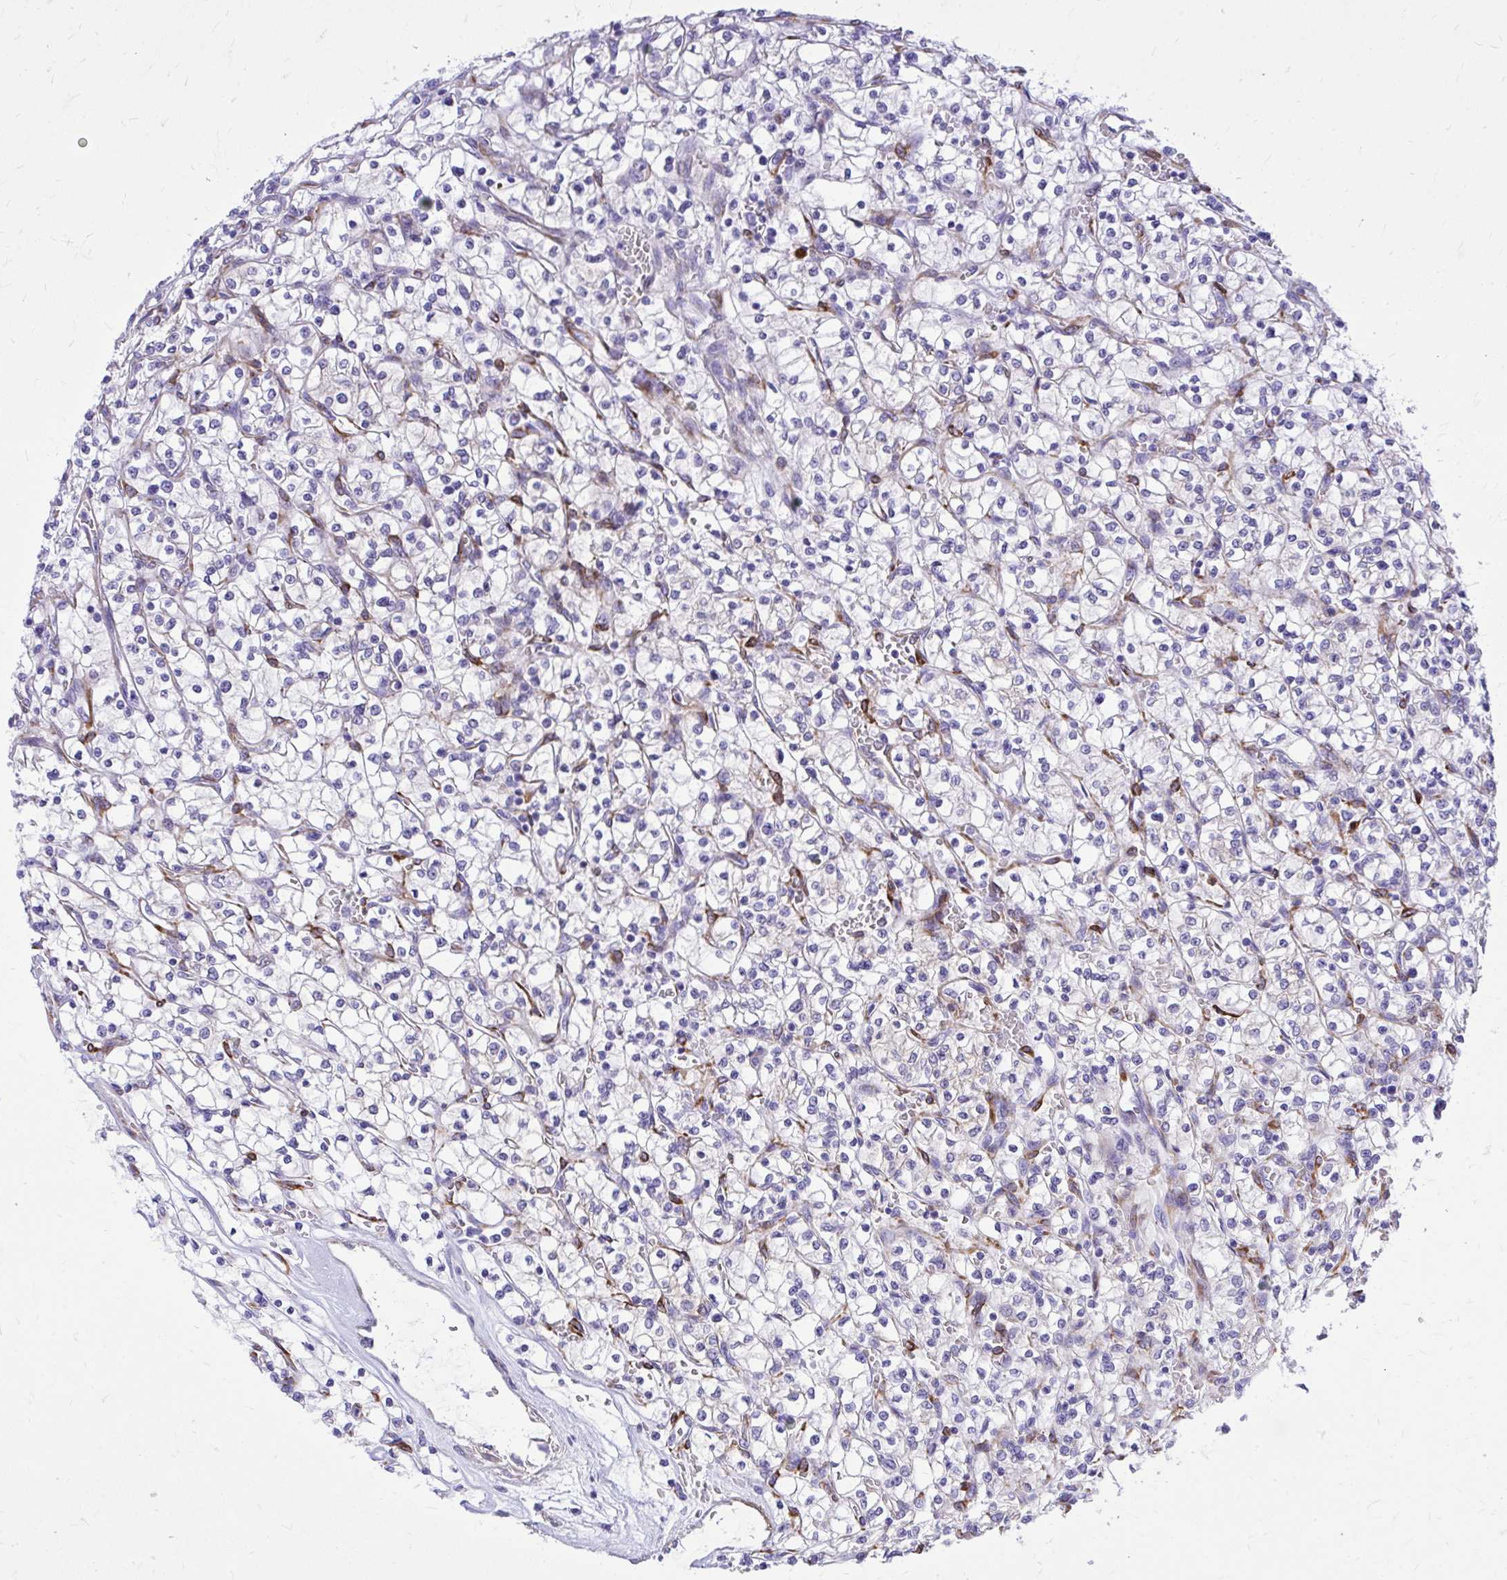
{"staining": {"intensity": "negative", "quantity": "none", "location": "none"}, "tissue": "renal cancer", "cell_type": "Tumor cells", "image_type": "cancer", "snomed": [{"axis": "morphology", "description": "Adenocarcinoma, NOS"}, {"axis": "topography", "description": "Kidney"}], "caption": "Immunohistochemistry (IHC) of human renal cancer (adenocarcinoma) shows no expression in tumor cells.", "gene": "EPB41L1", "patient": {"sex": "female", "age": 64}}